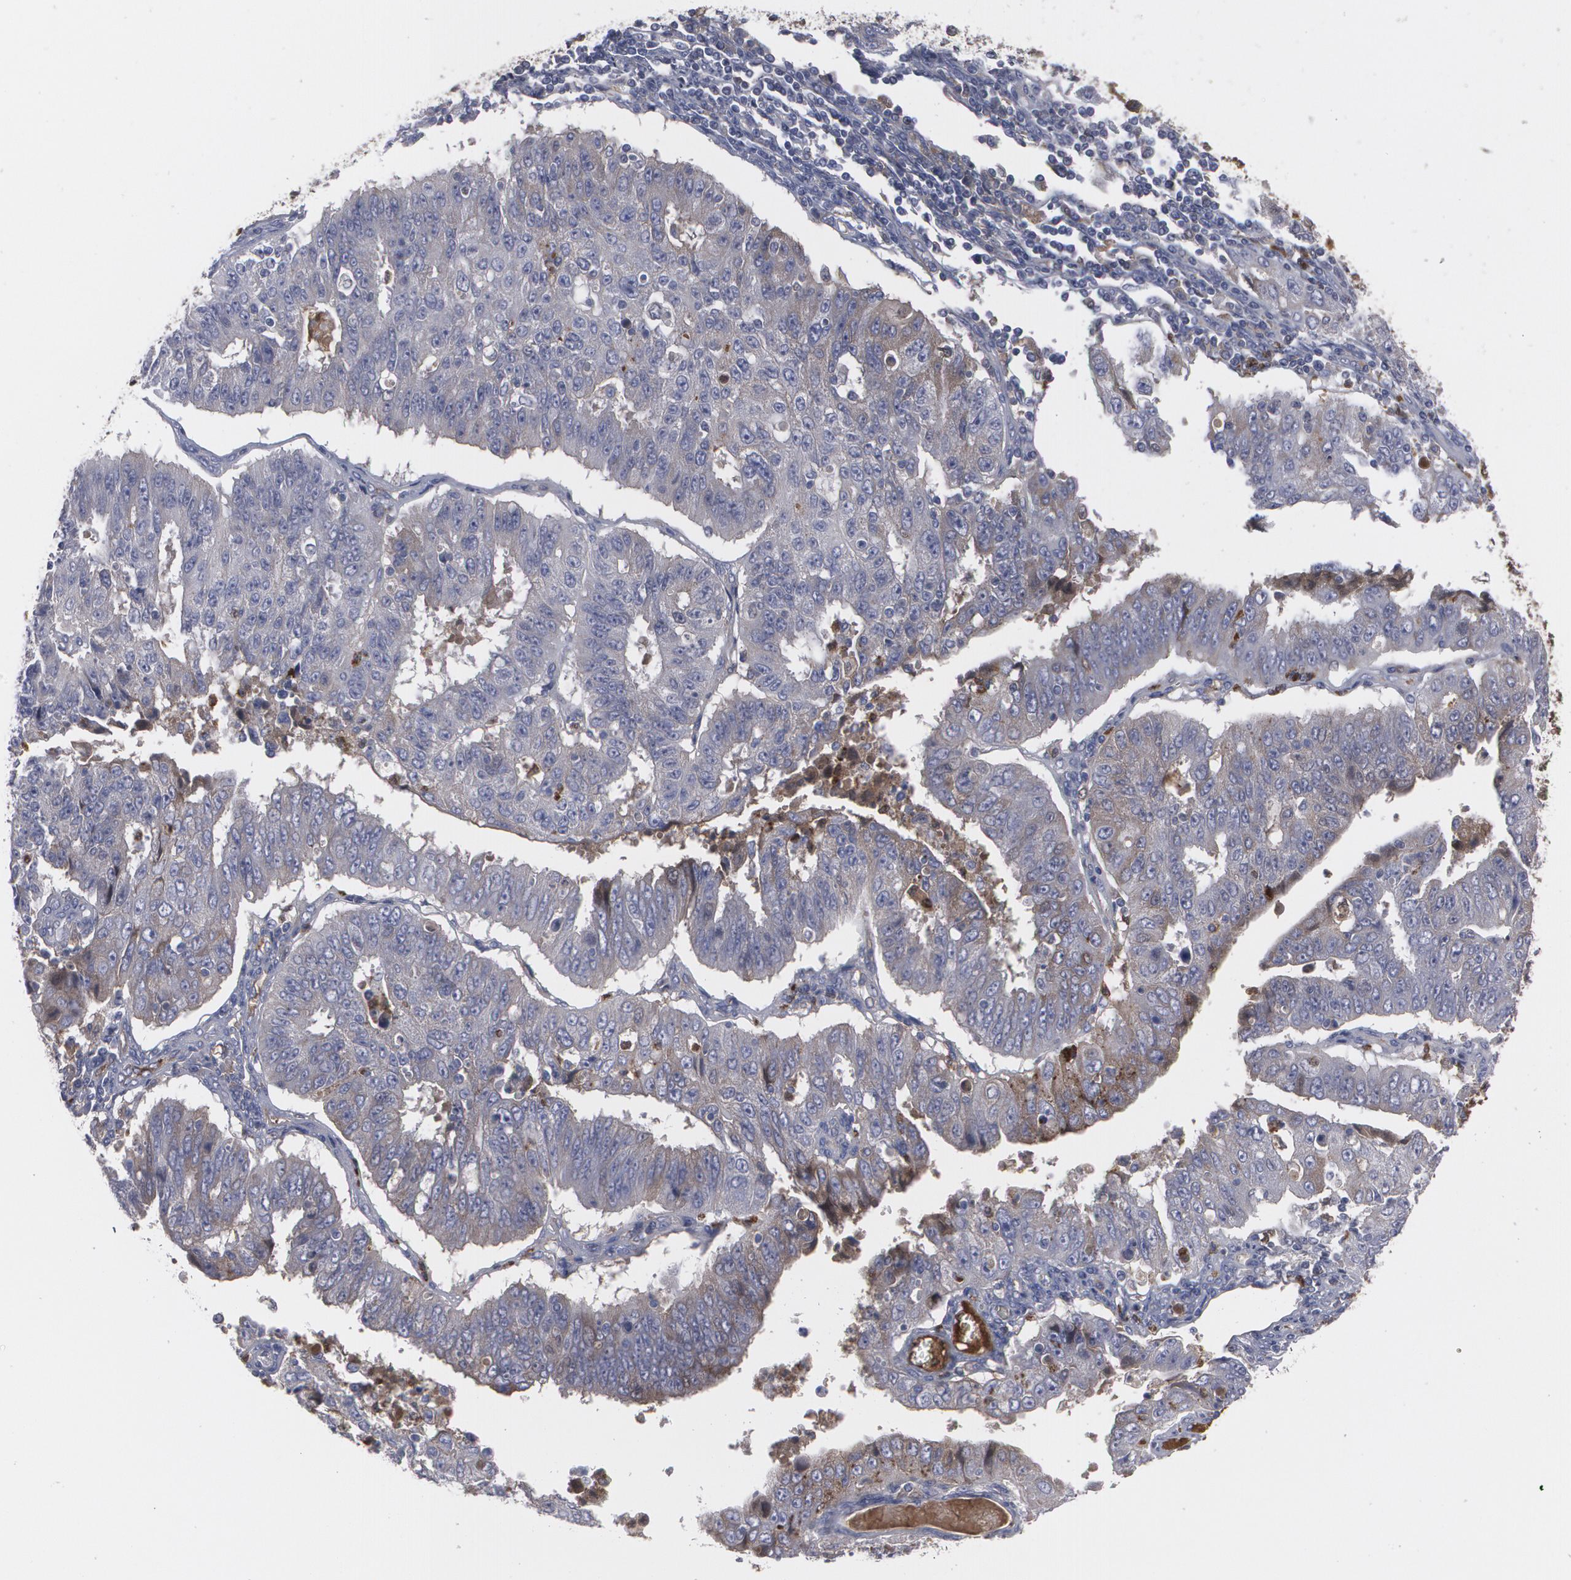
{"staining": {"intensity": "negative", "quantity": "none", "location": "none"}, "tissue": "endometrial cancer", "cell_type": "Tumor cells", "image_type": "cancer", "snomed": [{"axis": "morphology", "description": "Adenocarcinoma, NOS"}, {"axis": "topography", "description": "Endometrium"}], "caption": "Protein analysis of endometrial adenocarcinoma reveals no significant staining in tumor cells. The staining is performed using DAB (3,3'-diaminobenzidine) brown chromogen with nuclei counter-stained in using hematoxylin.", "gene": "LRG1", "patient": {"sex": "female", "age": 63}}